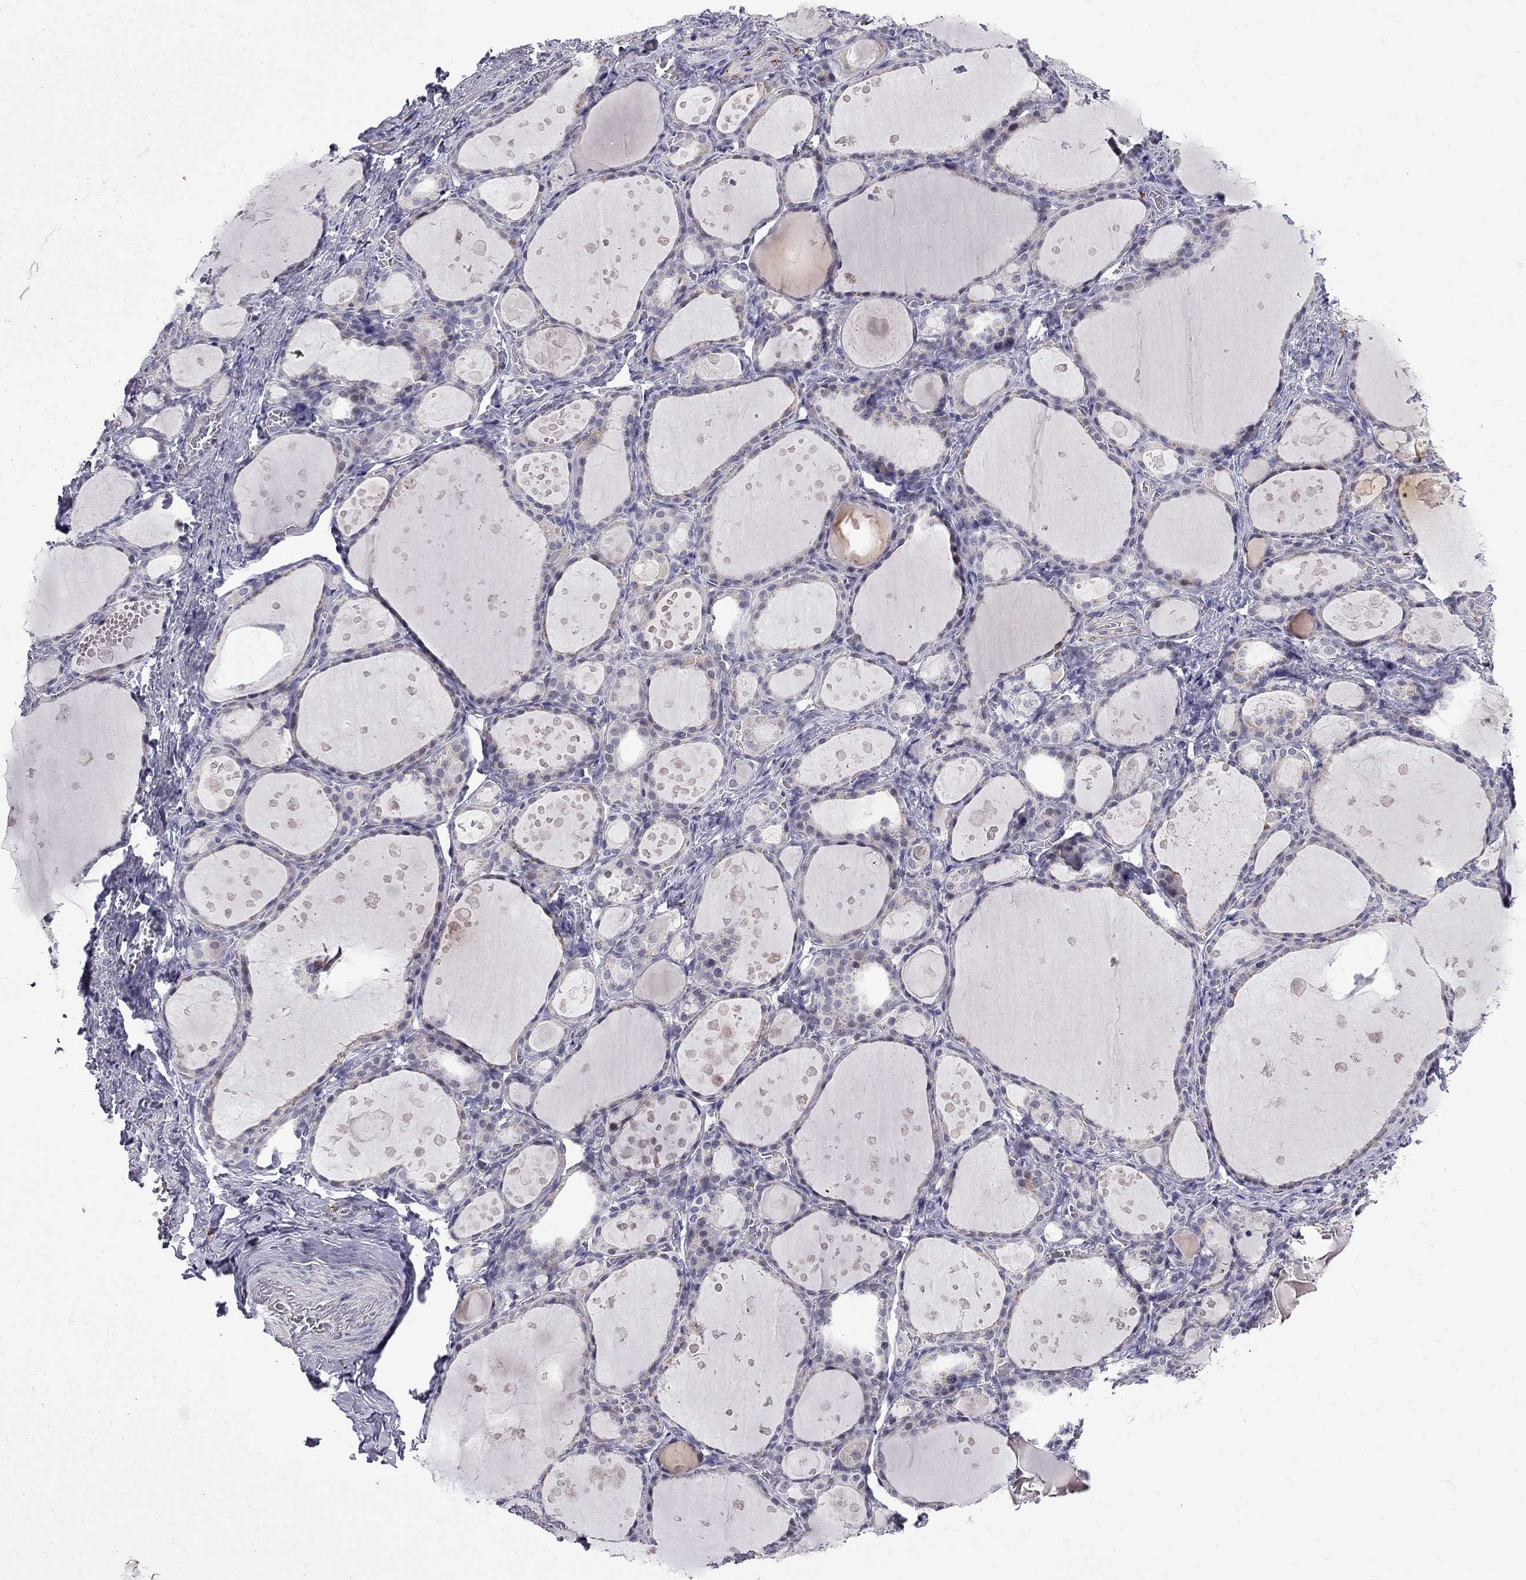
{"staining": {"intensity": "negative", "quantity": "none", "location": "none"}, "tissue": "thyroid gland", "cell_type": "Glandular cells", "image_type": "normal", "snomed": [{"axis": "morphology", "description": "Normal tissue, NOS"}, {"axis": "topography", "description": "Thyroid gland"}], "caption": "Photomicrograph shows no significant protein expression in glandular cells of benign thyroid gland. (IHC, brightfield microscopy, high magnification).", "gene": "RTL9", "patient": {"sex": "male", "age": 68}}